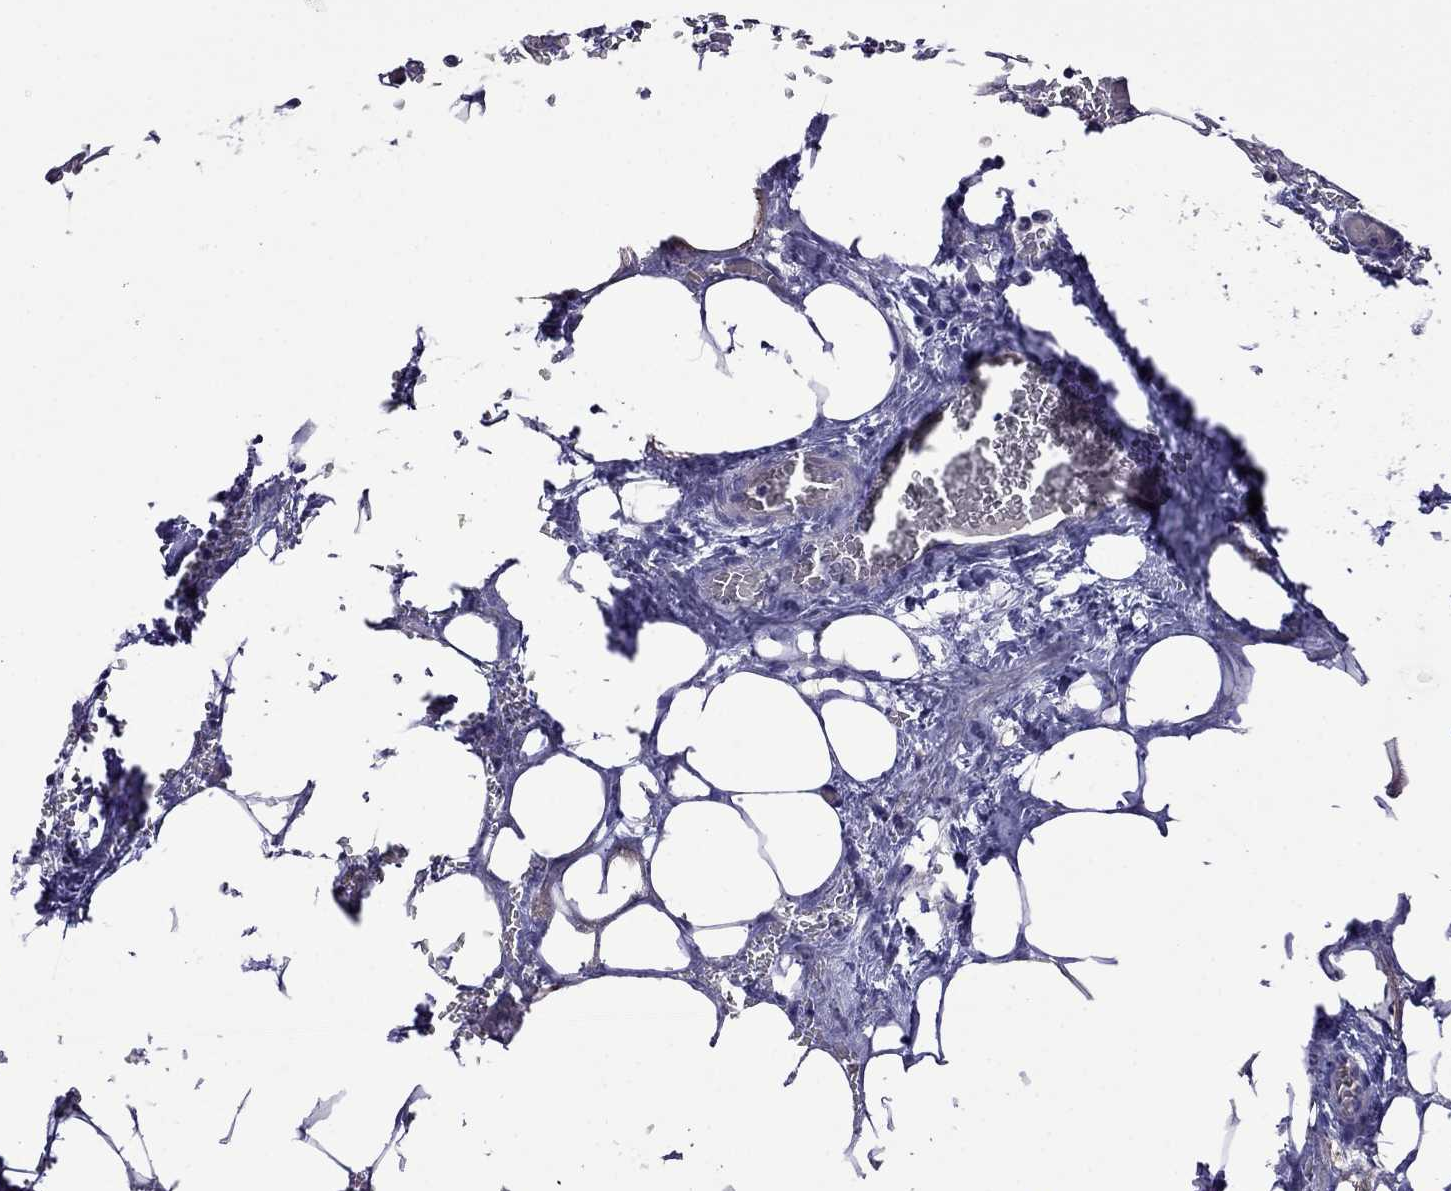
{"staining": {"intensity": "negative", "quantity": "none", "location": "none"}, "tissue": "urothelial cancer", "cell_type": "Tumor cells", "image_type": "cancer", "snomed": [{"axis": "morphology", "description": "Urothelial carcinoma, High grade"}, {"axis": "topography", "description": "Urinary bladder"}], "caption": "There is no significant staining in tumor cells of urothelial cancer.", "gene": "STAR", "patient": {"sex": "male", "age": 59}}